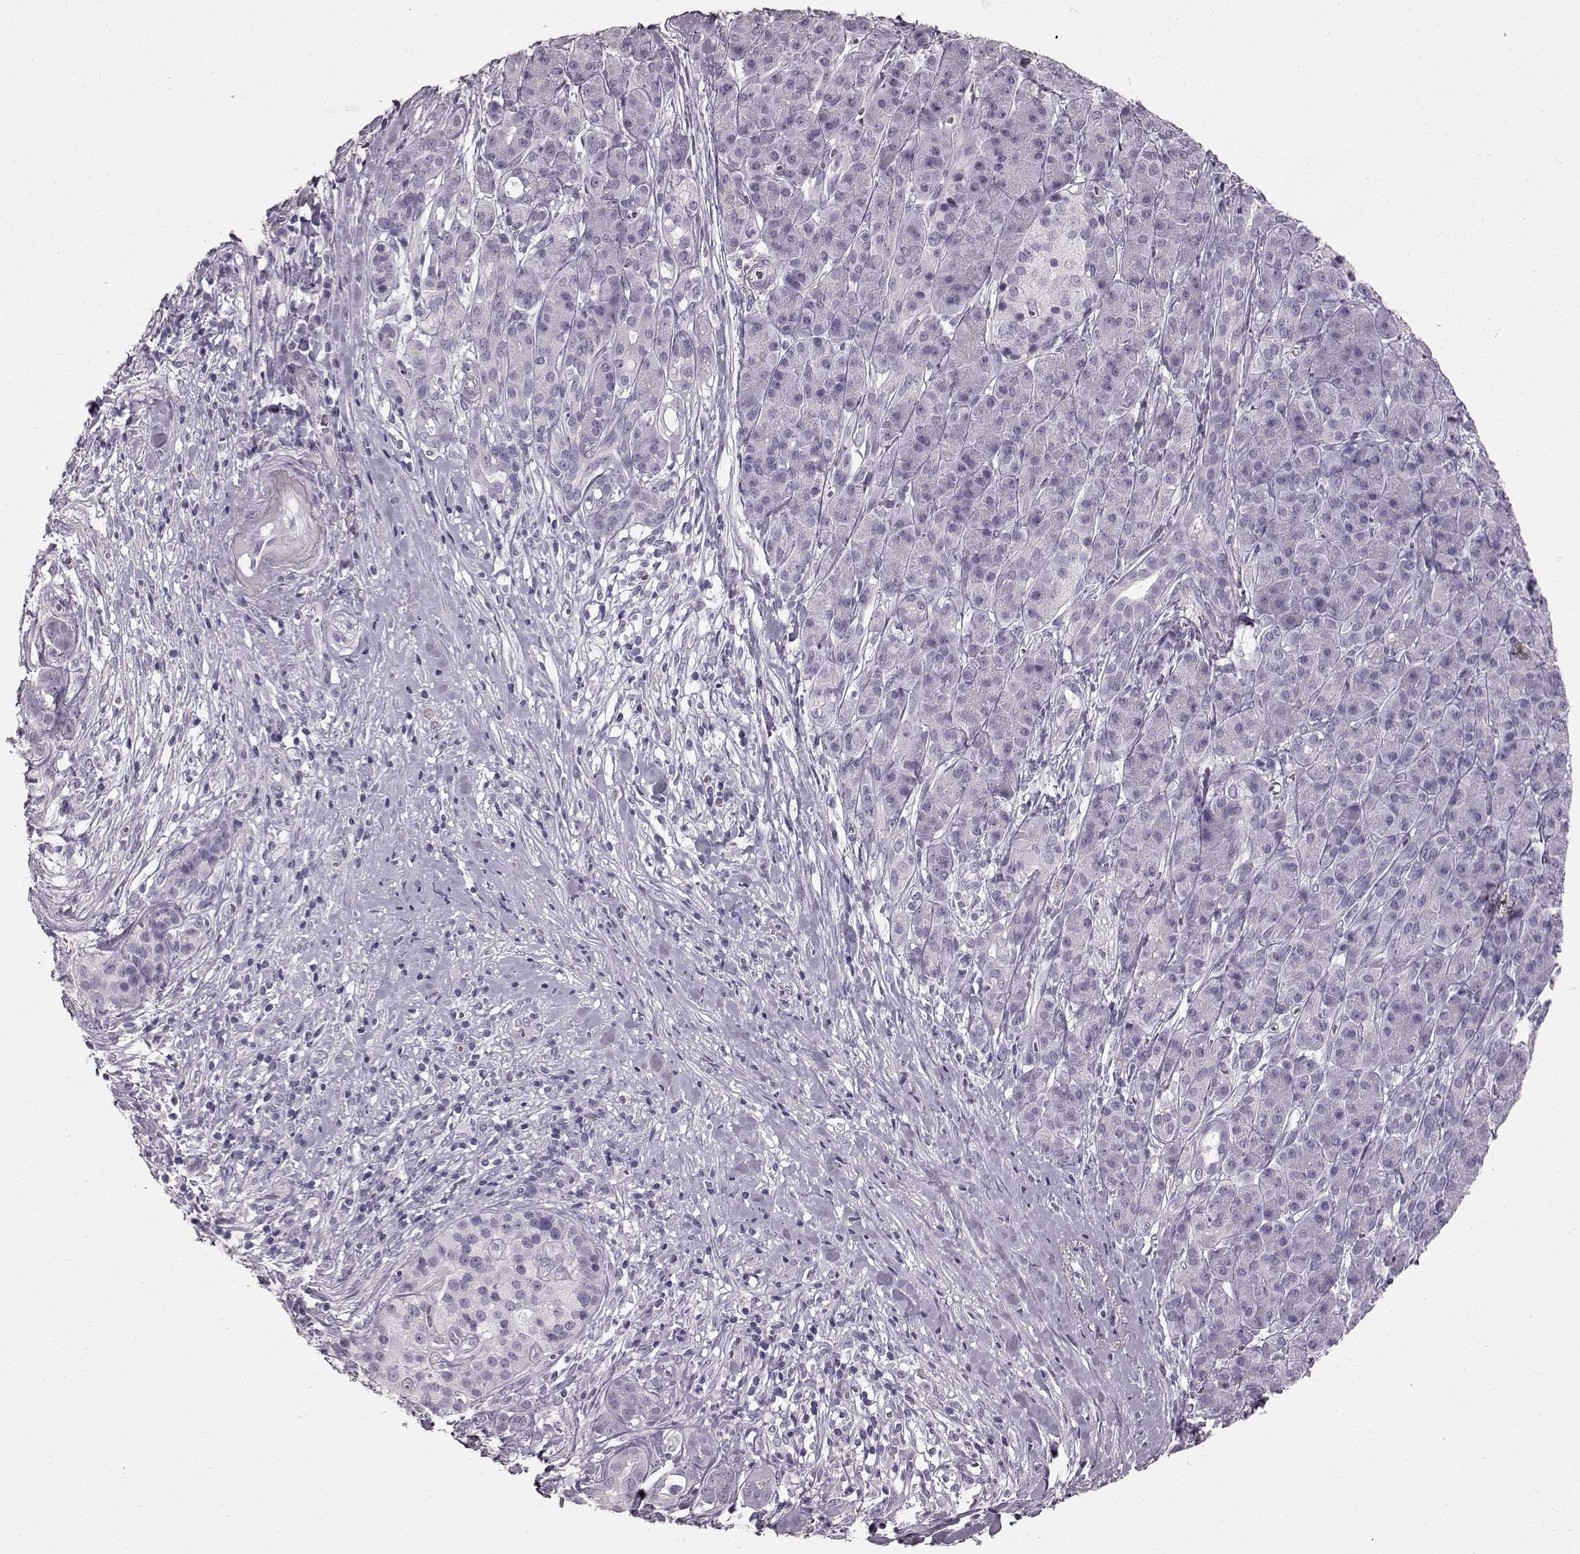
{"staining": {"intensity": "negative", "quantity": "none", "location": "none"}, "tissue": "pancreatic cancer", "cell_type": "Tumor cells", "image_type": "cancer", "snomed": [{"axis": "morphology", "description": "Adenocarcinoma, NOS"}, {"axis": "topography", "description": "Pancreas"}], "caption": "DAB (3,3'-diaminobenzidine) immunohistochemical staining of pancreatic cancer shows no significant expression in tumor cells. (DAB (3,3'-diaminobenzidine) IHC with hematoxylin counter stain).", "gene": "TCHHL1", "patient": {"sex": "male", "age": 61}}